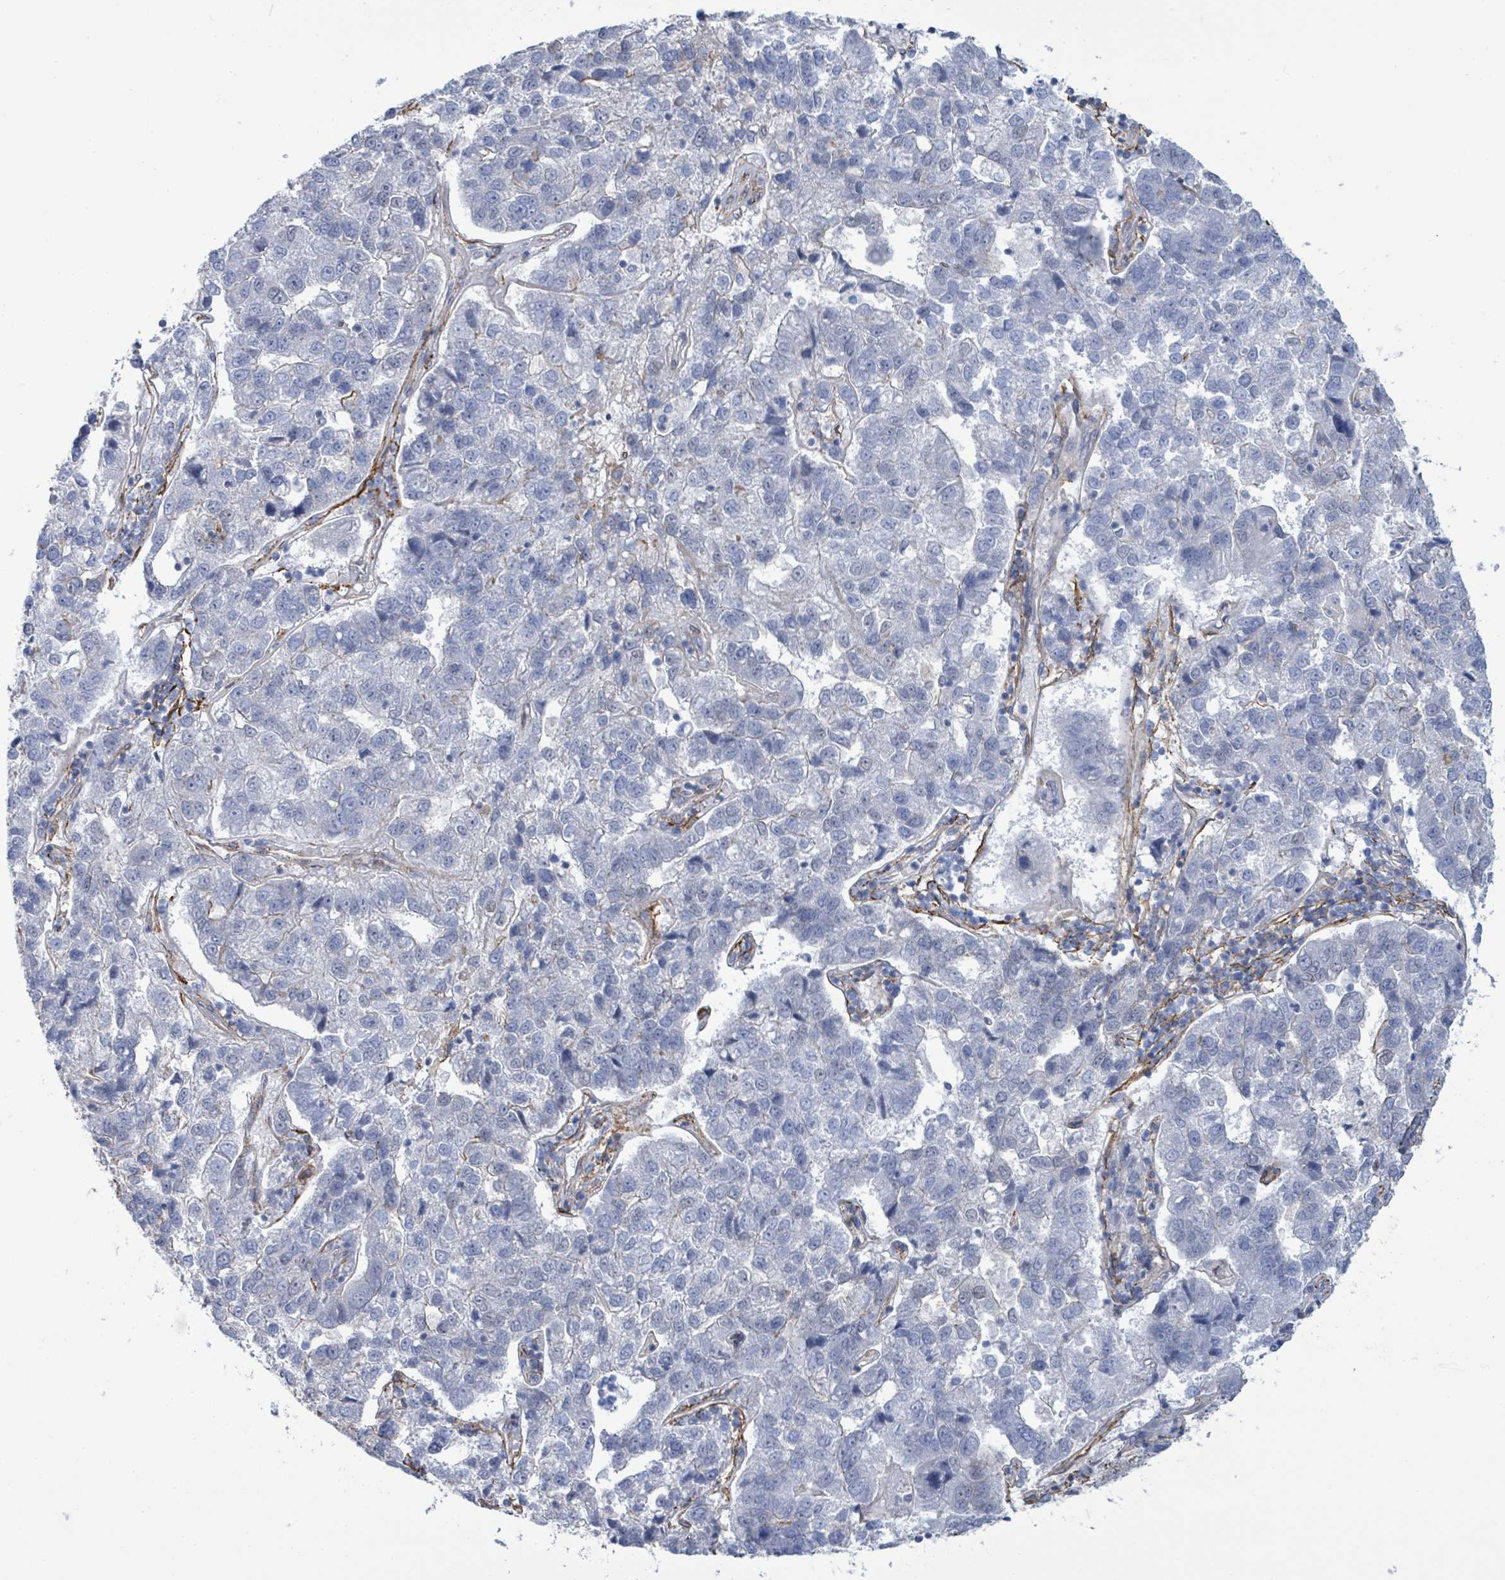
{"staining": {"intensity": "negative", "quantity": "none", "location": "none"}, "tissue": "pancreatic cancer", "cell_type": "Tumor cells", "image_type": "cancer", "snomed": [{"axis": "morphology", "description": "Adenocarcinoma, NOS"}, {"axis": "topography", "description": "Pancreas"}], "caption": "Tumor cells are negative for brown protein staining in pancreatic cancer (adenocarcinoma).", "gene": "DMRTC1B", "patient": {"sex": "female", "age": 61}}